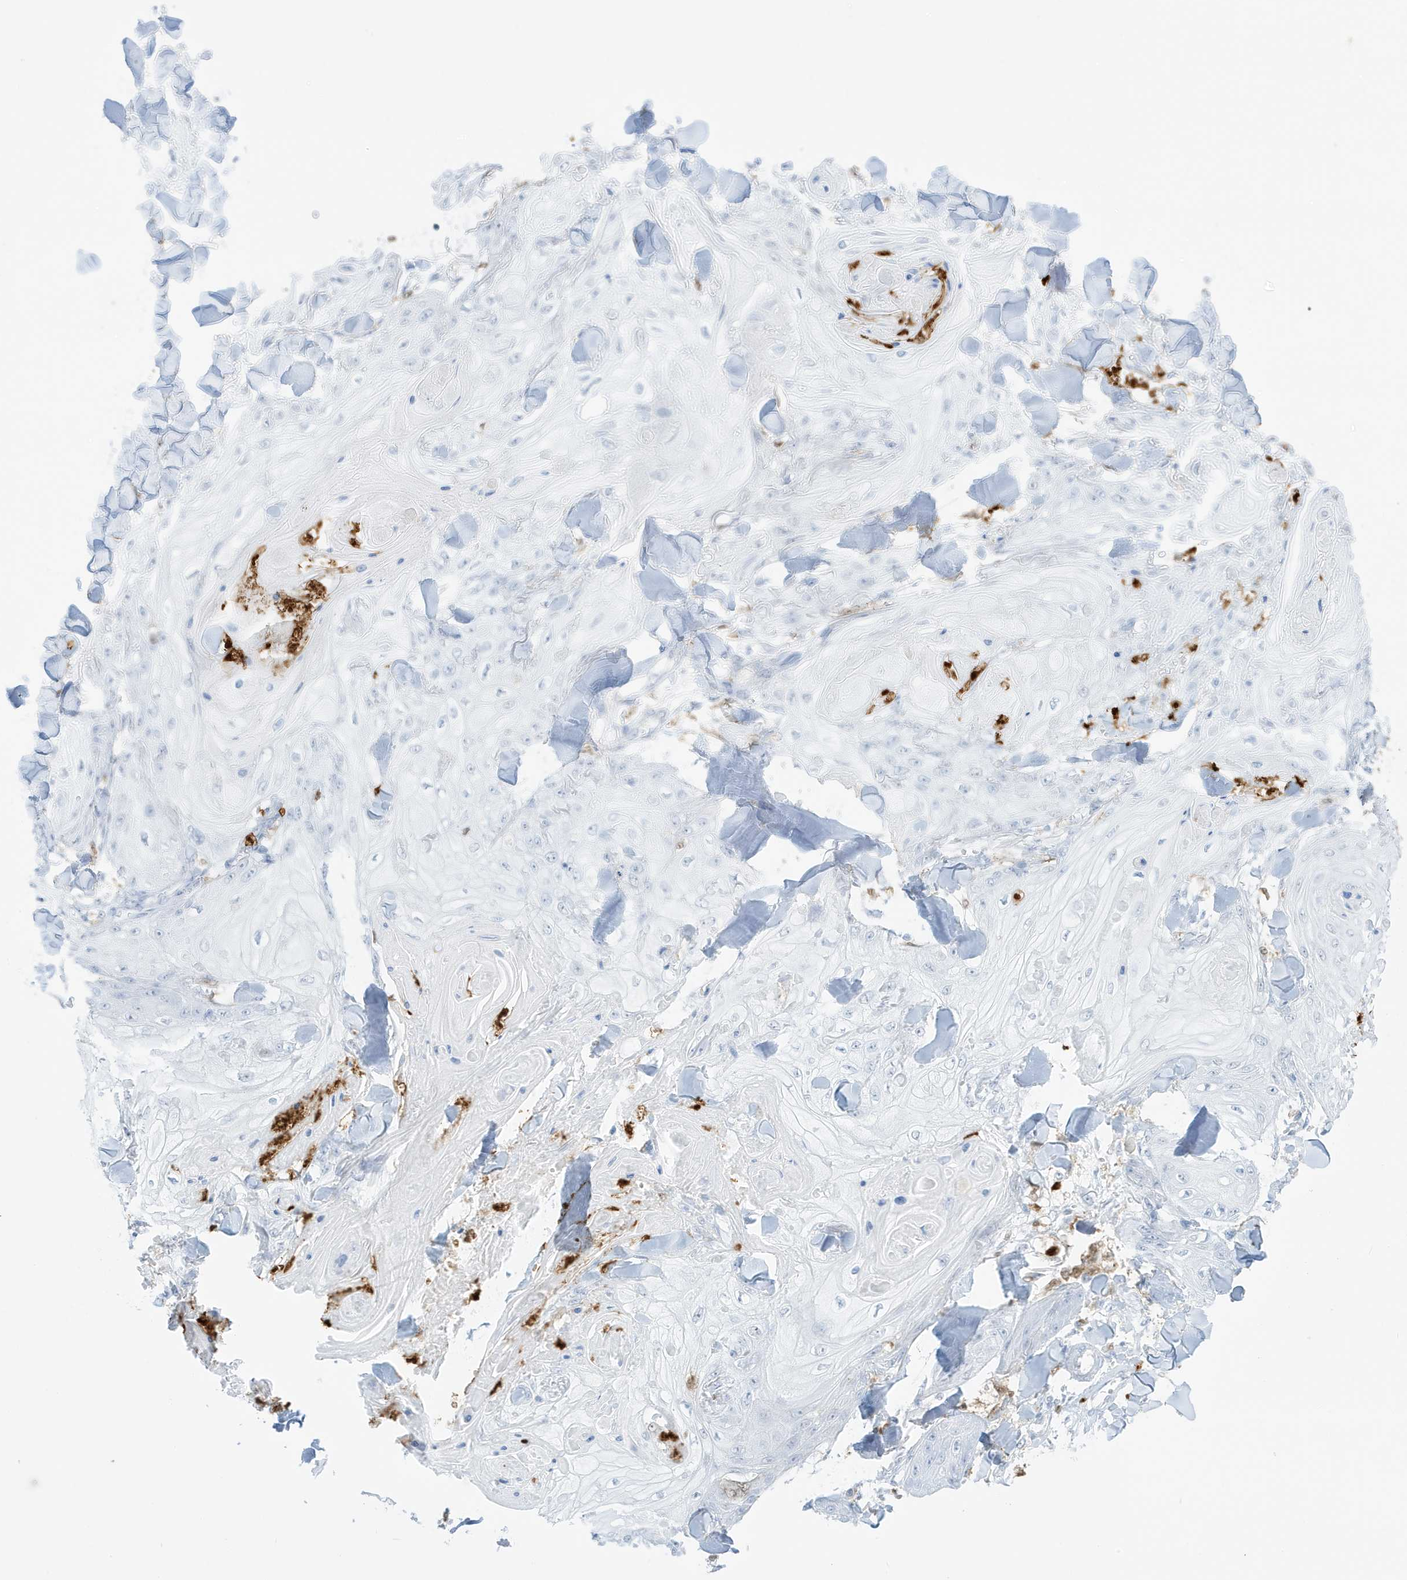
{"staining": {"intensity": "negative", "quantity": "none", "location": "none"}, "tissue": "skin cancer", "cell_type": "Tumor cells", "image_type": "cancer", "snomed": [{"axis": "morphology", "description": "Squamous cell carcinoma, NOS"}, {"axis": "topography", "description": "Skin"}], "caption": "Tumor cells are negative for protein expression in human skin cancer (squamous cell carcinoma). (Immunohistochemistry (ihc), brightfield microscopy, high magnification).", "gene": "GCA", "patient": {"sex": "male", "age": 74}}